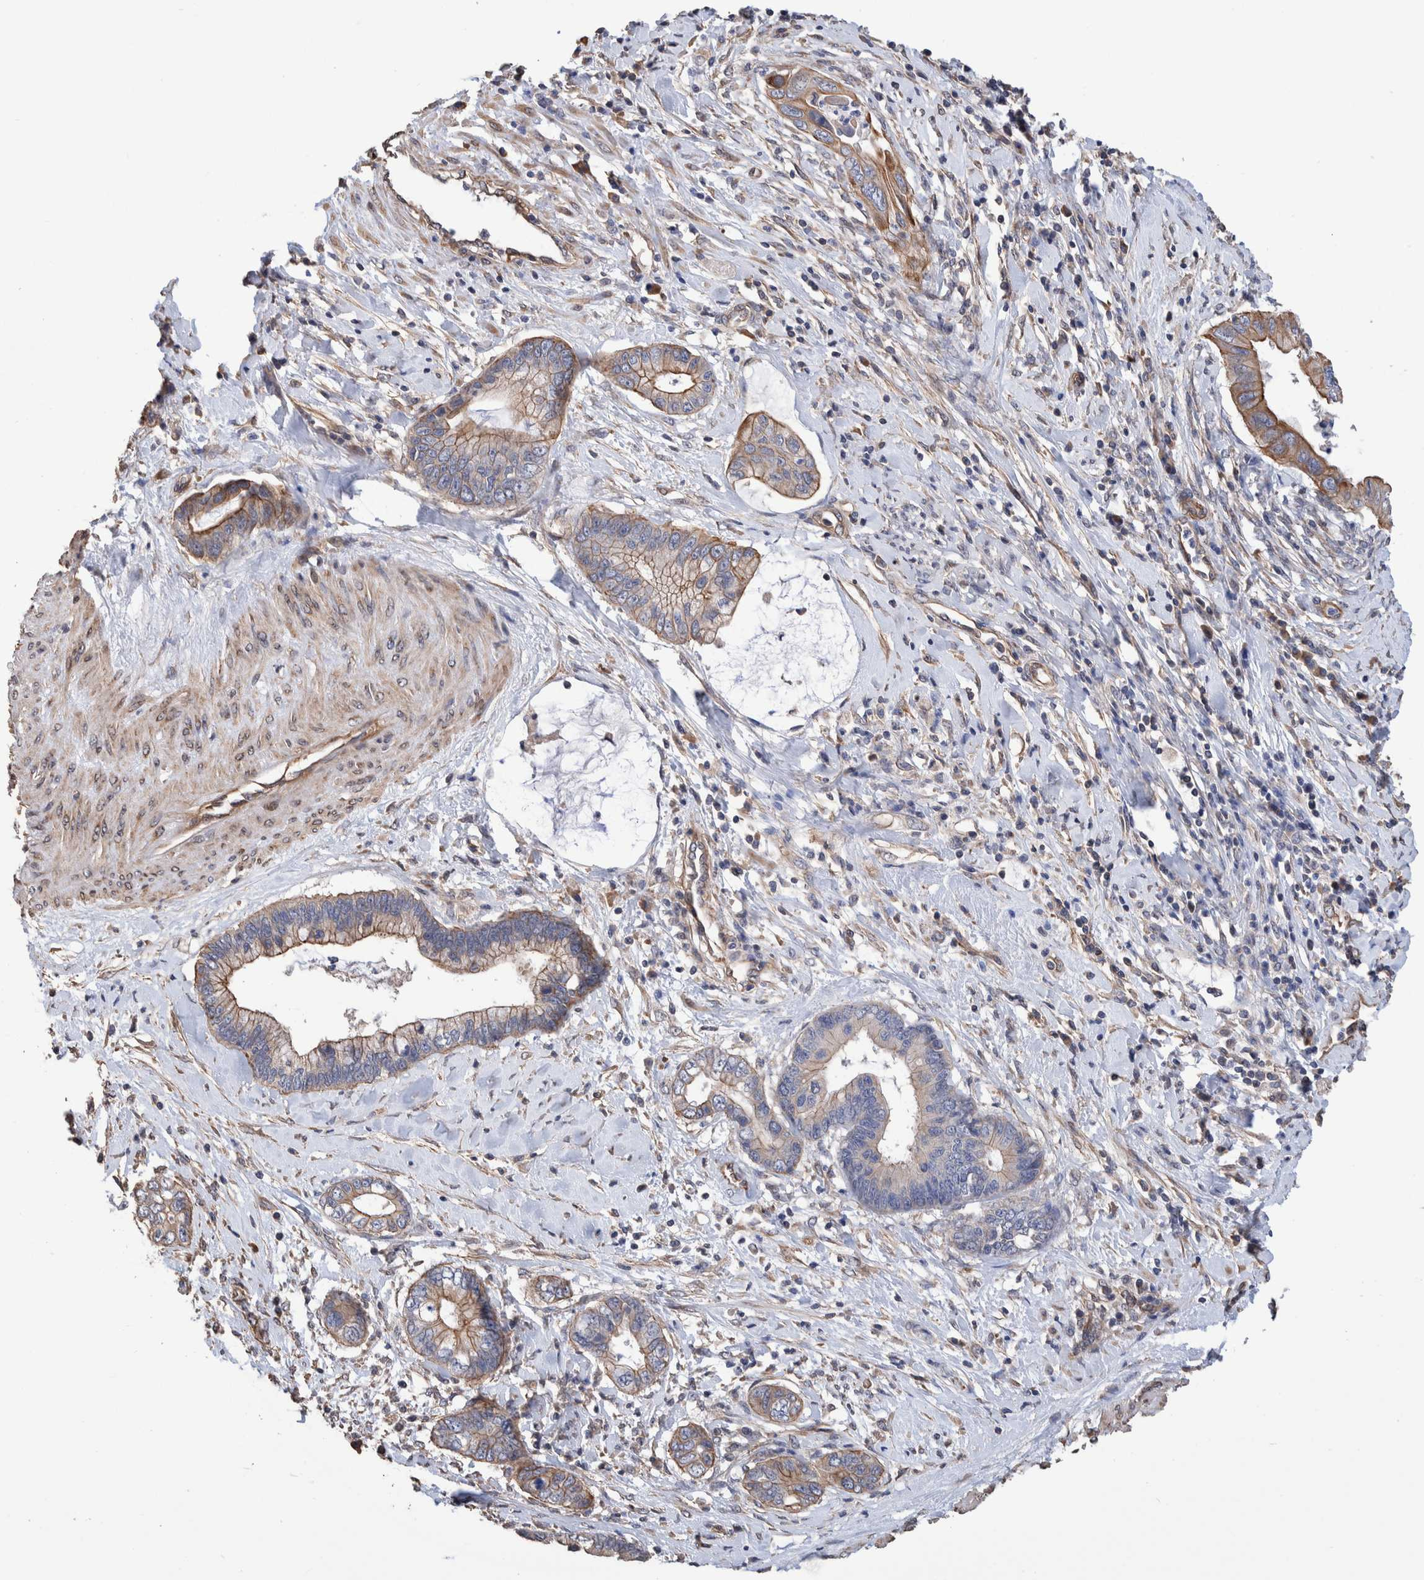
{"staining": {"intensity": "moderate", "quantity": "<25%", "location": "cytoplasmic/membranous"}, "tissue": "cervical cancer", "cell_type": "Tumor cells", "image_type": "cancer", "snomed": [{"axis": "morphology", "description": "Adenocarcinoma, NOS"}, {"axis": "topography", "description": "Cervix"}], "caption": "This image demonstrates adenocarcinoma (cervical) stained with immunohistochemistry (IHC) to label a protein in brown. The cytoplasmic/membranous of tumor cells show moderate positivity for the protein. Nuclei are counter-stained blue.", "gene": "SLC45A4", "patient": {"sex": "female", "age": 44}}